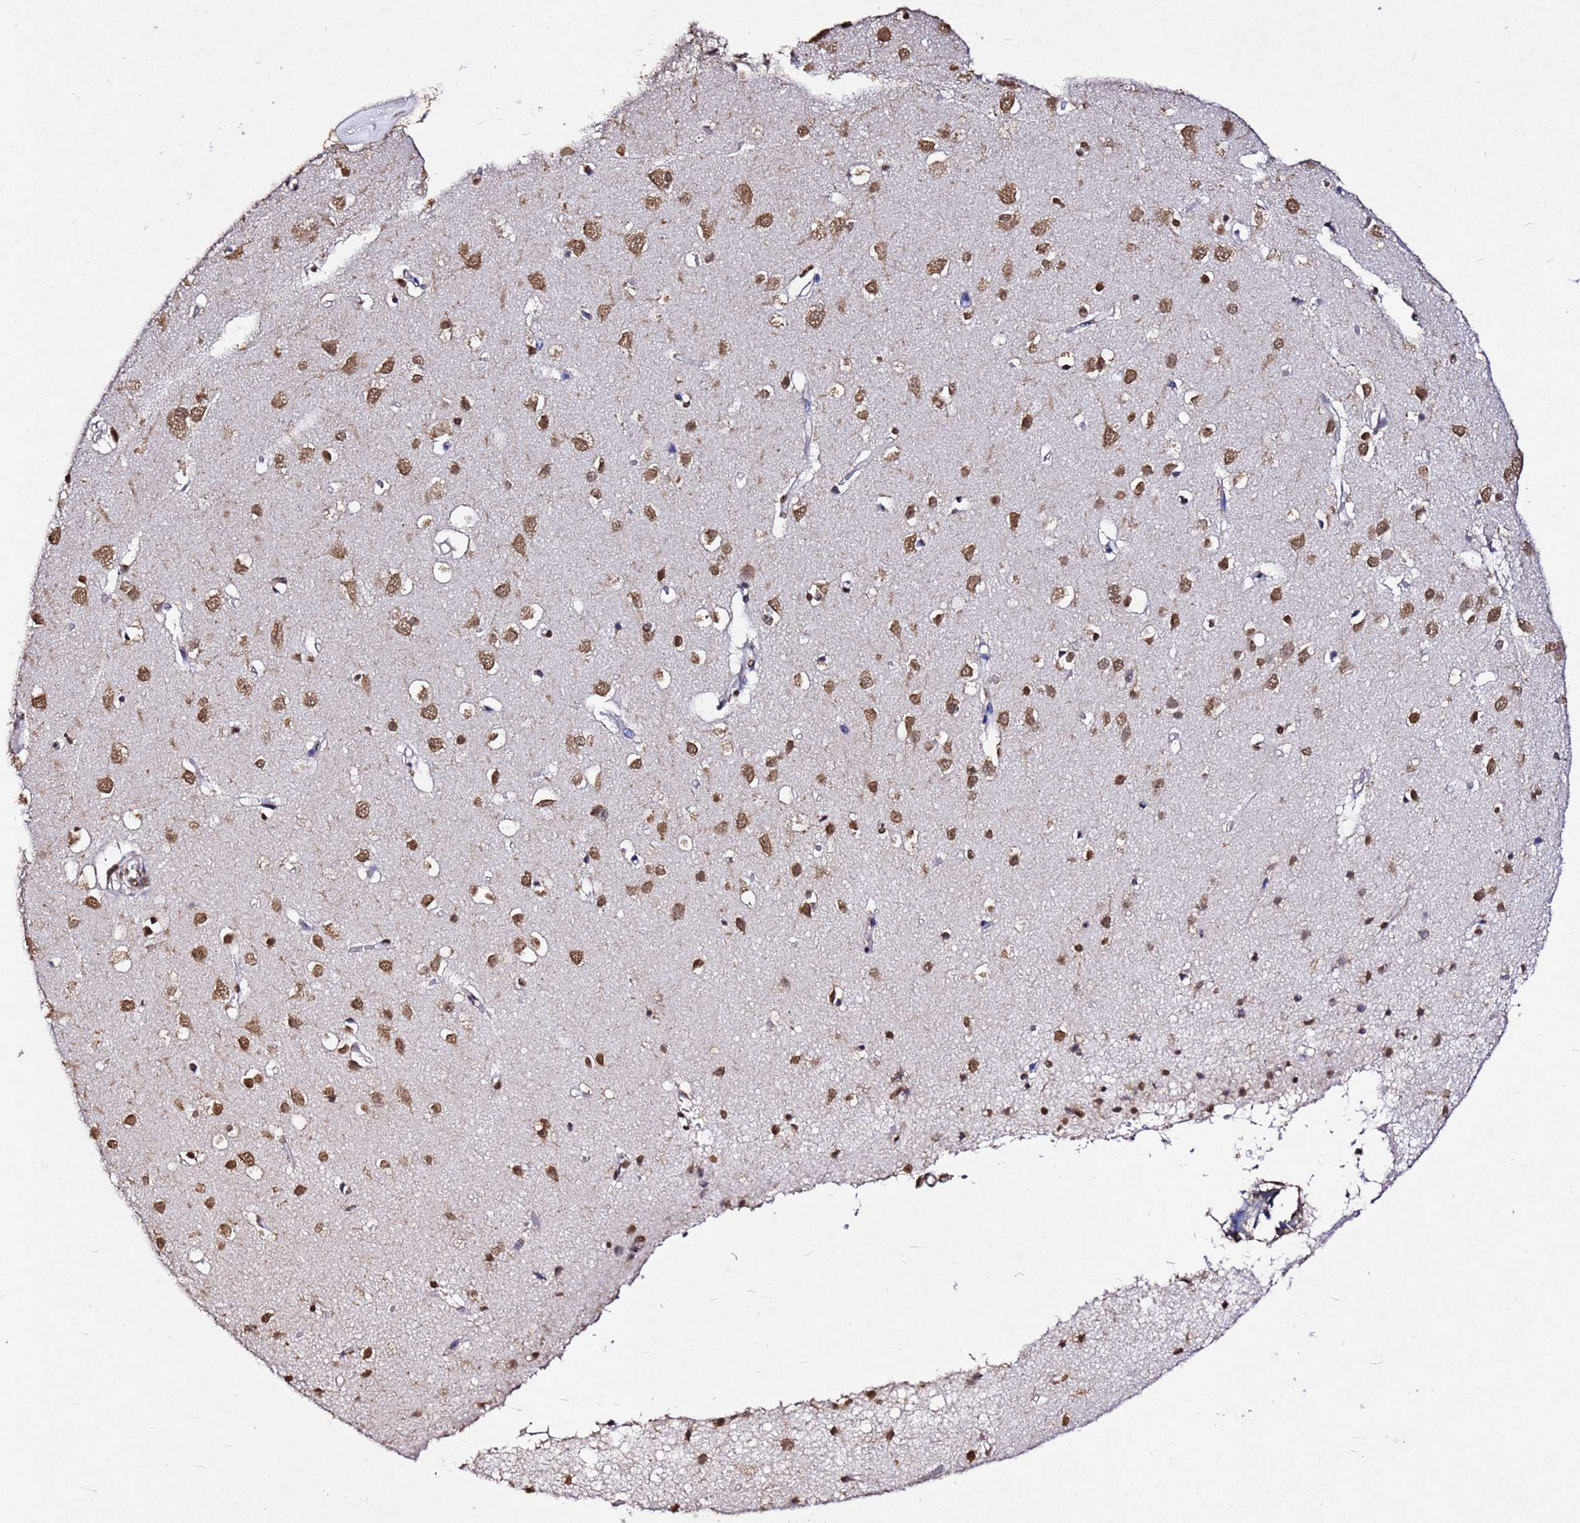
{"staining": {"intensity": "negative", "quantity": "none", "location": "none"}, "tissue": "cerebral cortex", "cell_type": "Endothelial cells", "image_type": "normal", "snomed": [{"axis": "morphology", "description": "Normal tissue, NOS"}, {"axis": "topography", "description": "Cerebral cortex"}], "caption": "The micrograph shows no staining of endothelial cells in normal cerebral cortex.", "gene": "MYOCD", "patient": {"sex": "female", "age": 64}}